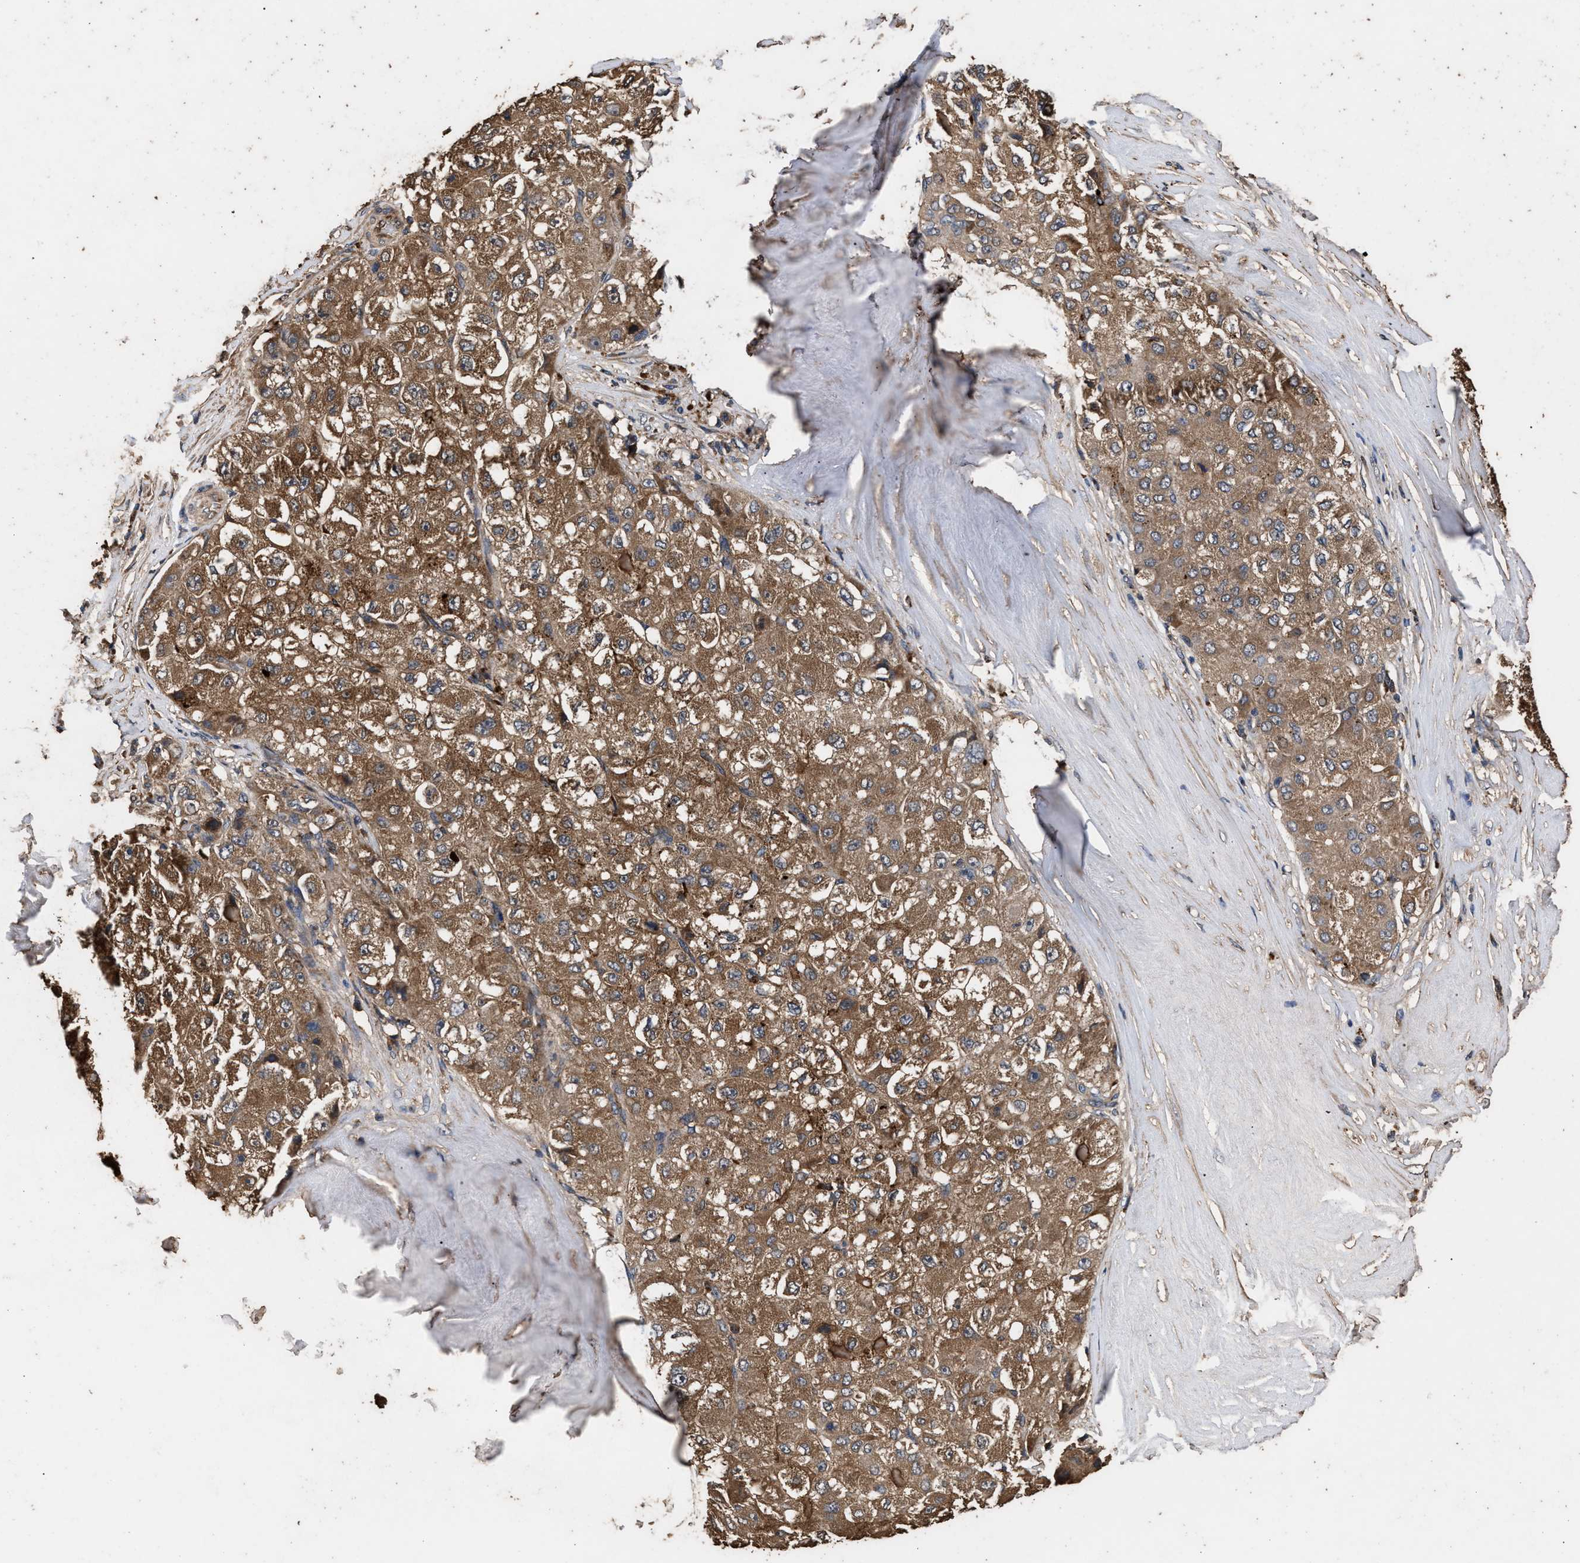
{"staining": {"intensity": "moderate", "quantity": ">75%", "location": "cytoplasmic/membranous"}, "tissue": "liver cancer", "cell_type": "Tumor cells", "image_type": "cancer", "snomed": [{"axis": "morphology", "description": "Carcinoma, Hepatocellular, NOS"}, {"axis": "topography", "description": "Liver"}], "caption": "The immunohistochemical stain highlights moderate cytoplasmic/membranous staining in tumor cells of hepatocellular carcinoma (liver) tissue.", "gene": "KYAT1", "patient": {"sex": "male", "age": 80}}